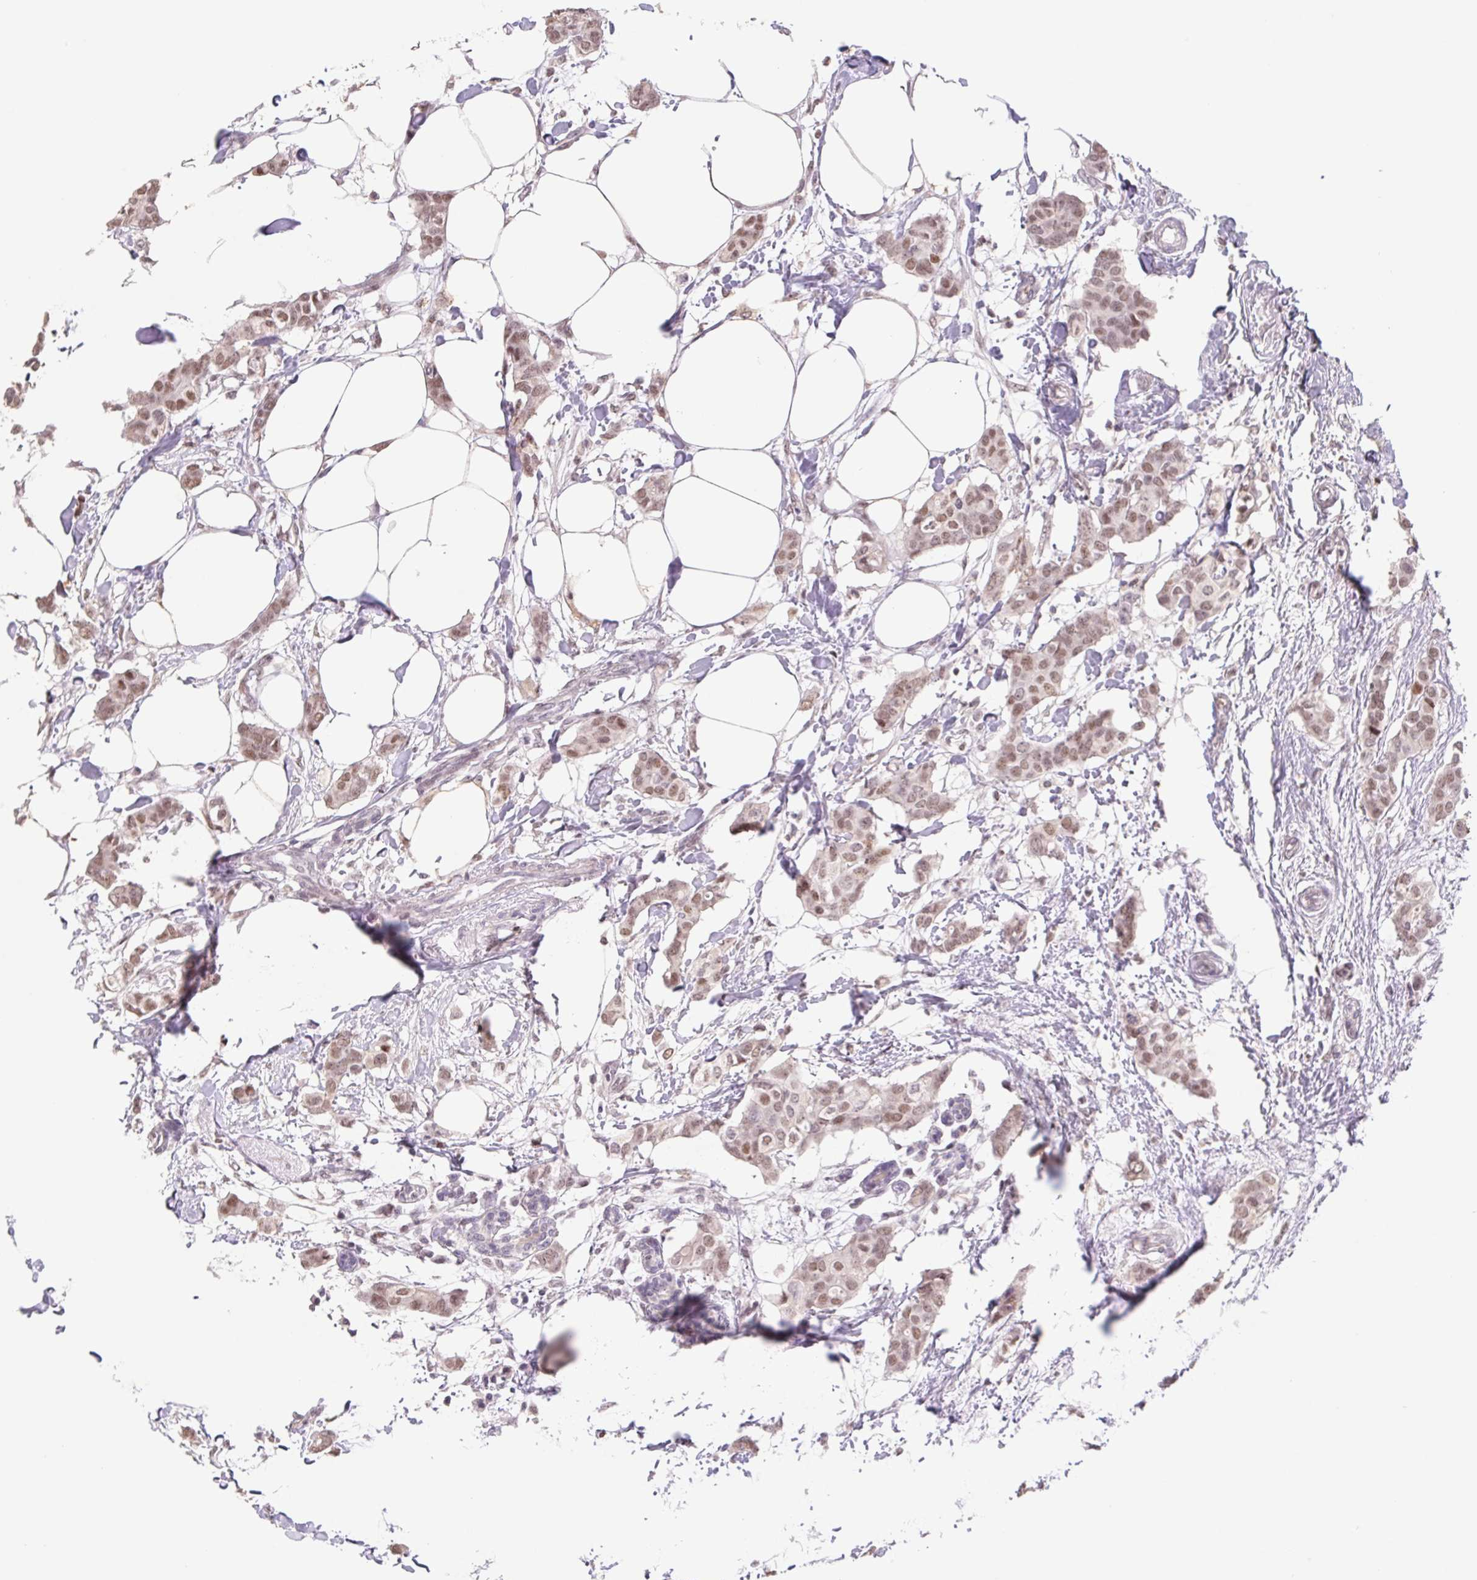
{"staining": {"intensity": "moderate", "quantity": ">75%", "location": "nuclear"}, "tissue": "breast cancer", "cell_type": "Tumor cells", "image_type": "cancer", "snomed": [{"axis": "morphology", "description": "Duct carcinoma"}, {"axis": "topography", "description": "Breast"}], "caption": "Protein analysis of breast intraductal carcinoma tissue demonstrates moderate nuclear staining in about >75% of tumor cells.", "gene": "TRERF1", "patient": {"sex": "female", "age": 62}}